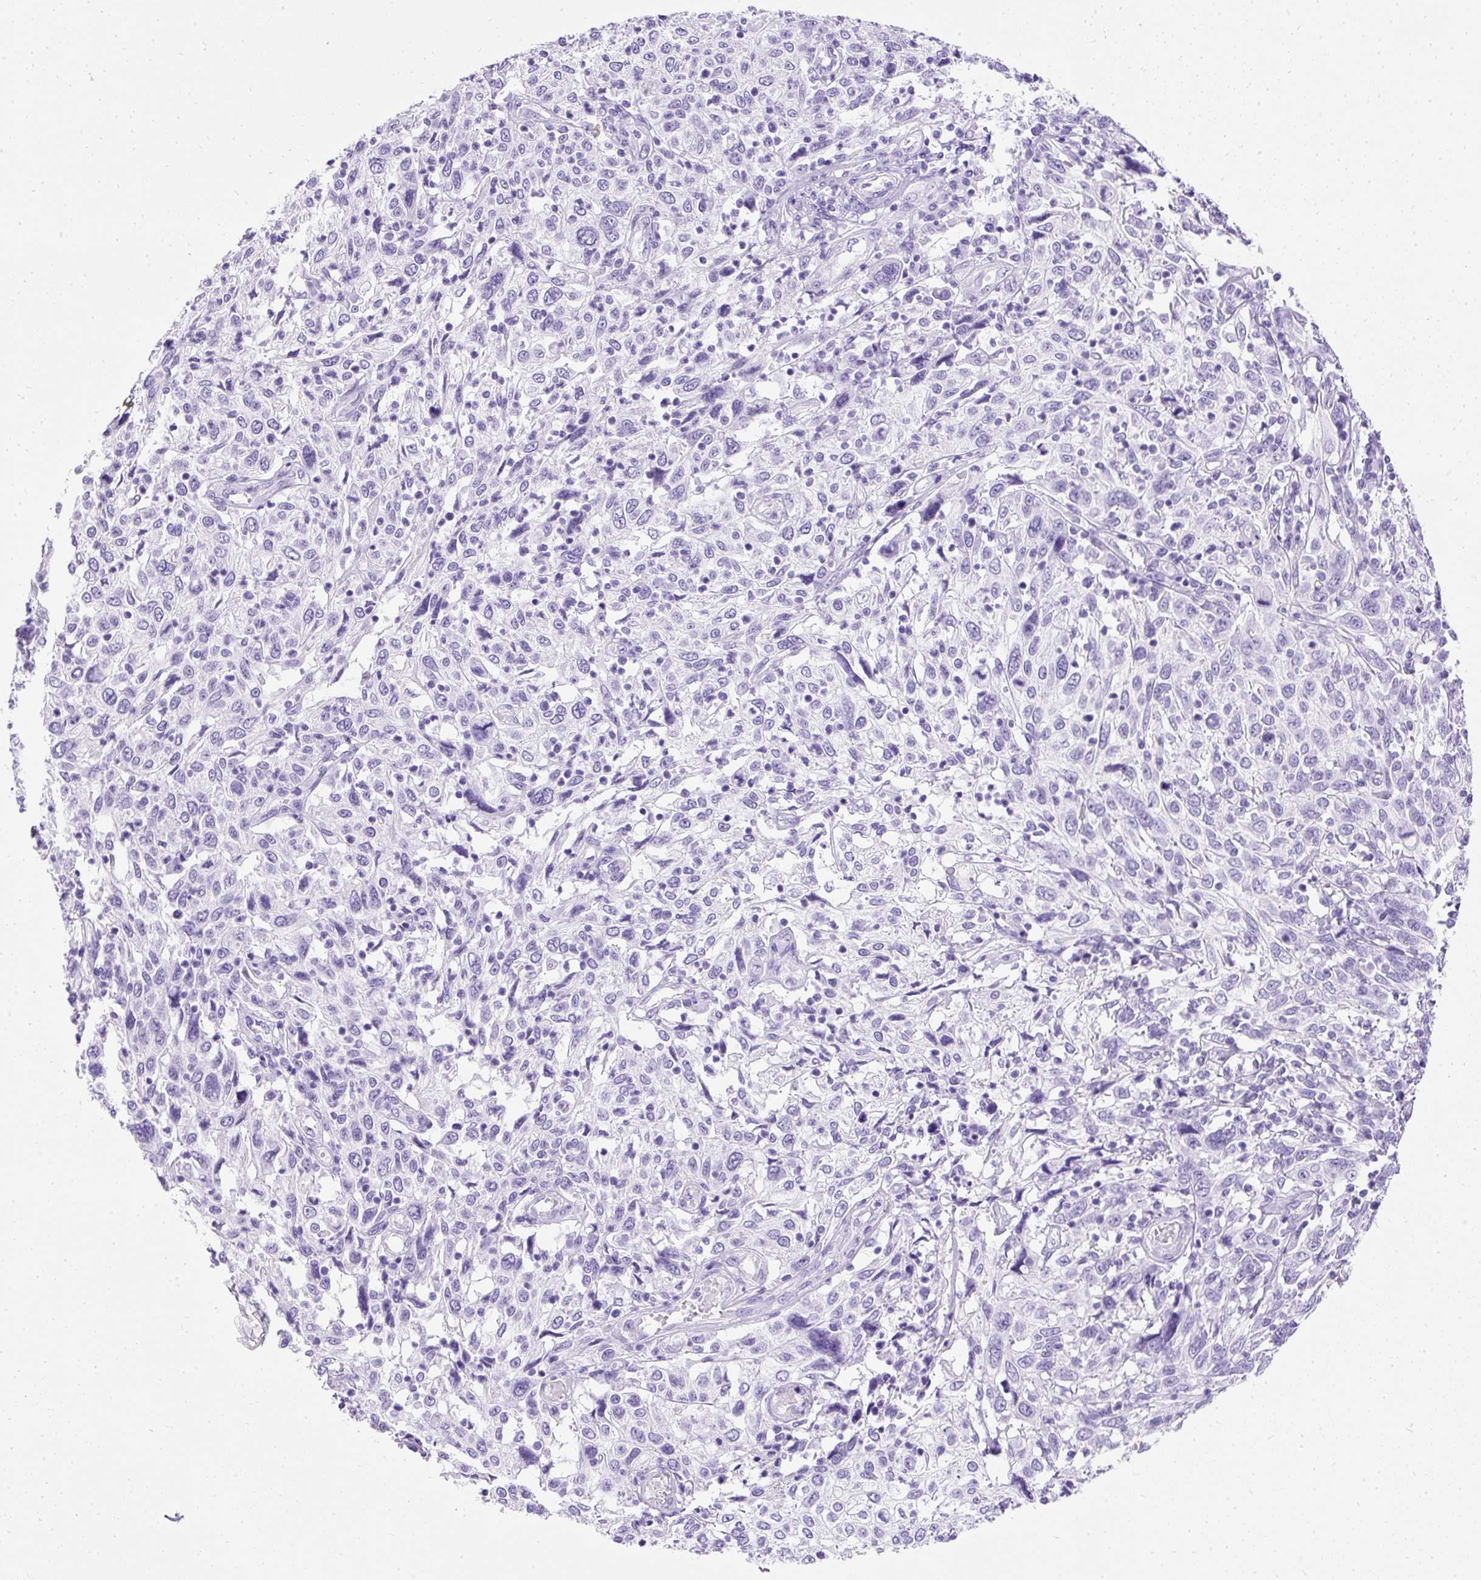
{"staining": {"intensity": "negative", "quantity": "none", "location": "none"}, "tissue": "cervical cancer", "cell_type": "Tumor cells", "image_type": "cancer", "snomed": [{"axis": "morphology", "description": "Squamous cell carcinoma, NOS"}, {"axis": "topography", "description": "Cervix"}], "caption": "The photomicrograph displays no significant positivity in tumor cells of cervical squamous cell carcinoma. The staining was performed using DAB to visualize the protein expression in brown, while the nuclei were stained in blue with hematoxylin (Magnification: 20x).", "gene": "PVALB", "patient": {"sex": "female", "age": 46}}